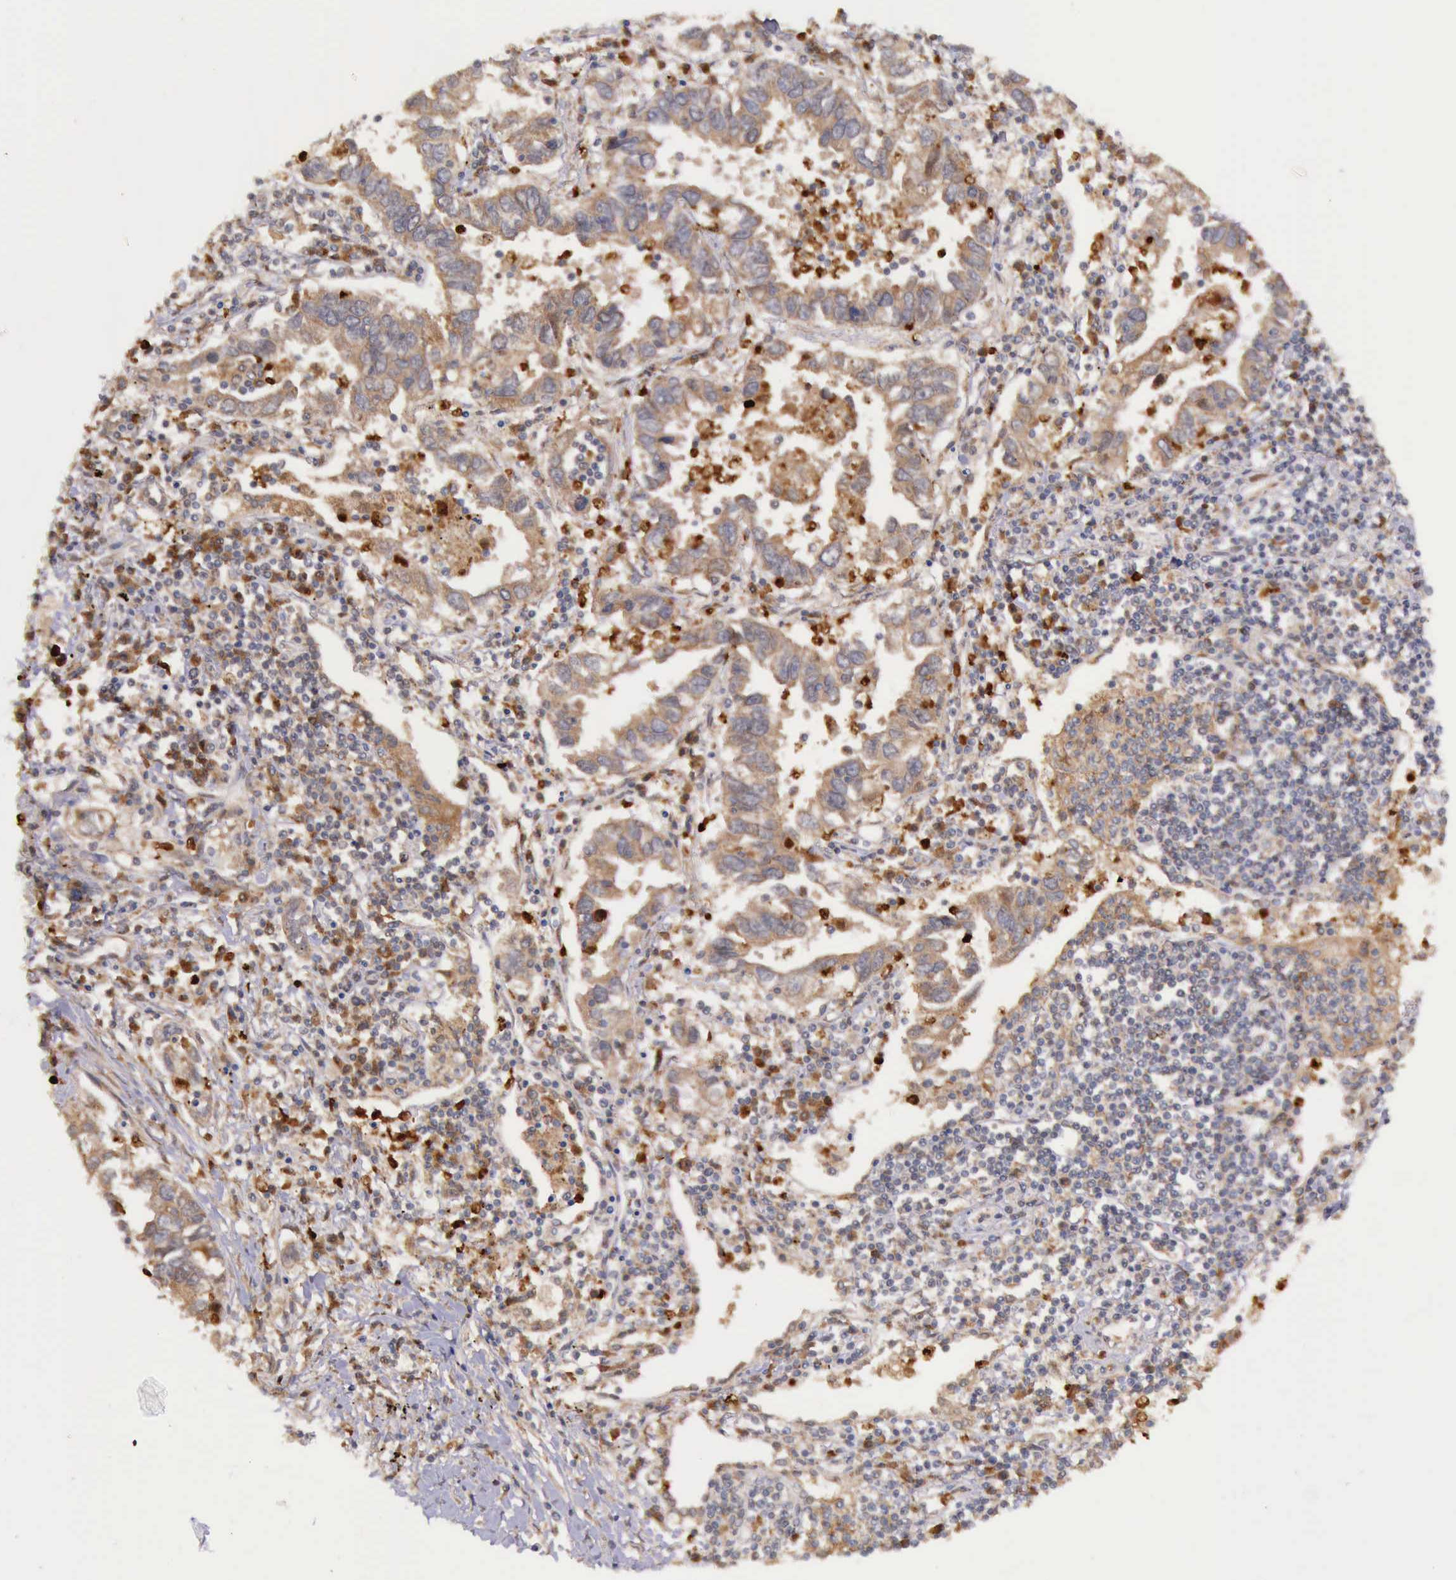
{"staining": {"intensity": "weak", "quantity": ">75%", "location": "cytoplasmic/membranous"}, "tissue": "lung cancer", "cell_type": "Tumor cells", "image_type": "cancer", "snomed": [{"axis": "morphology", "description": "Adenocarcinoma, NOS"}, {"axis": "topography", "description": "Lung"}], "caption": "This is a micrograph of immunohistochemistry (IHC) staining of lung cancer (adenocarcinoma), which shows weak staining in the cytoplasmic/membranous of tumor cells.", "gene": "ARMCX3", "patient": {"sex": "male", "age": 48}}